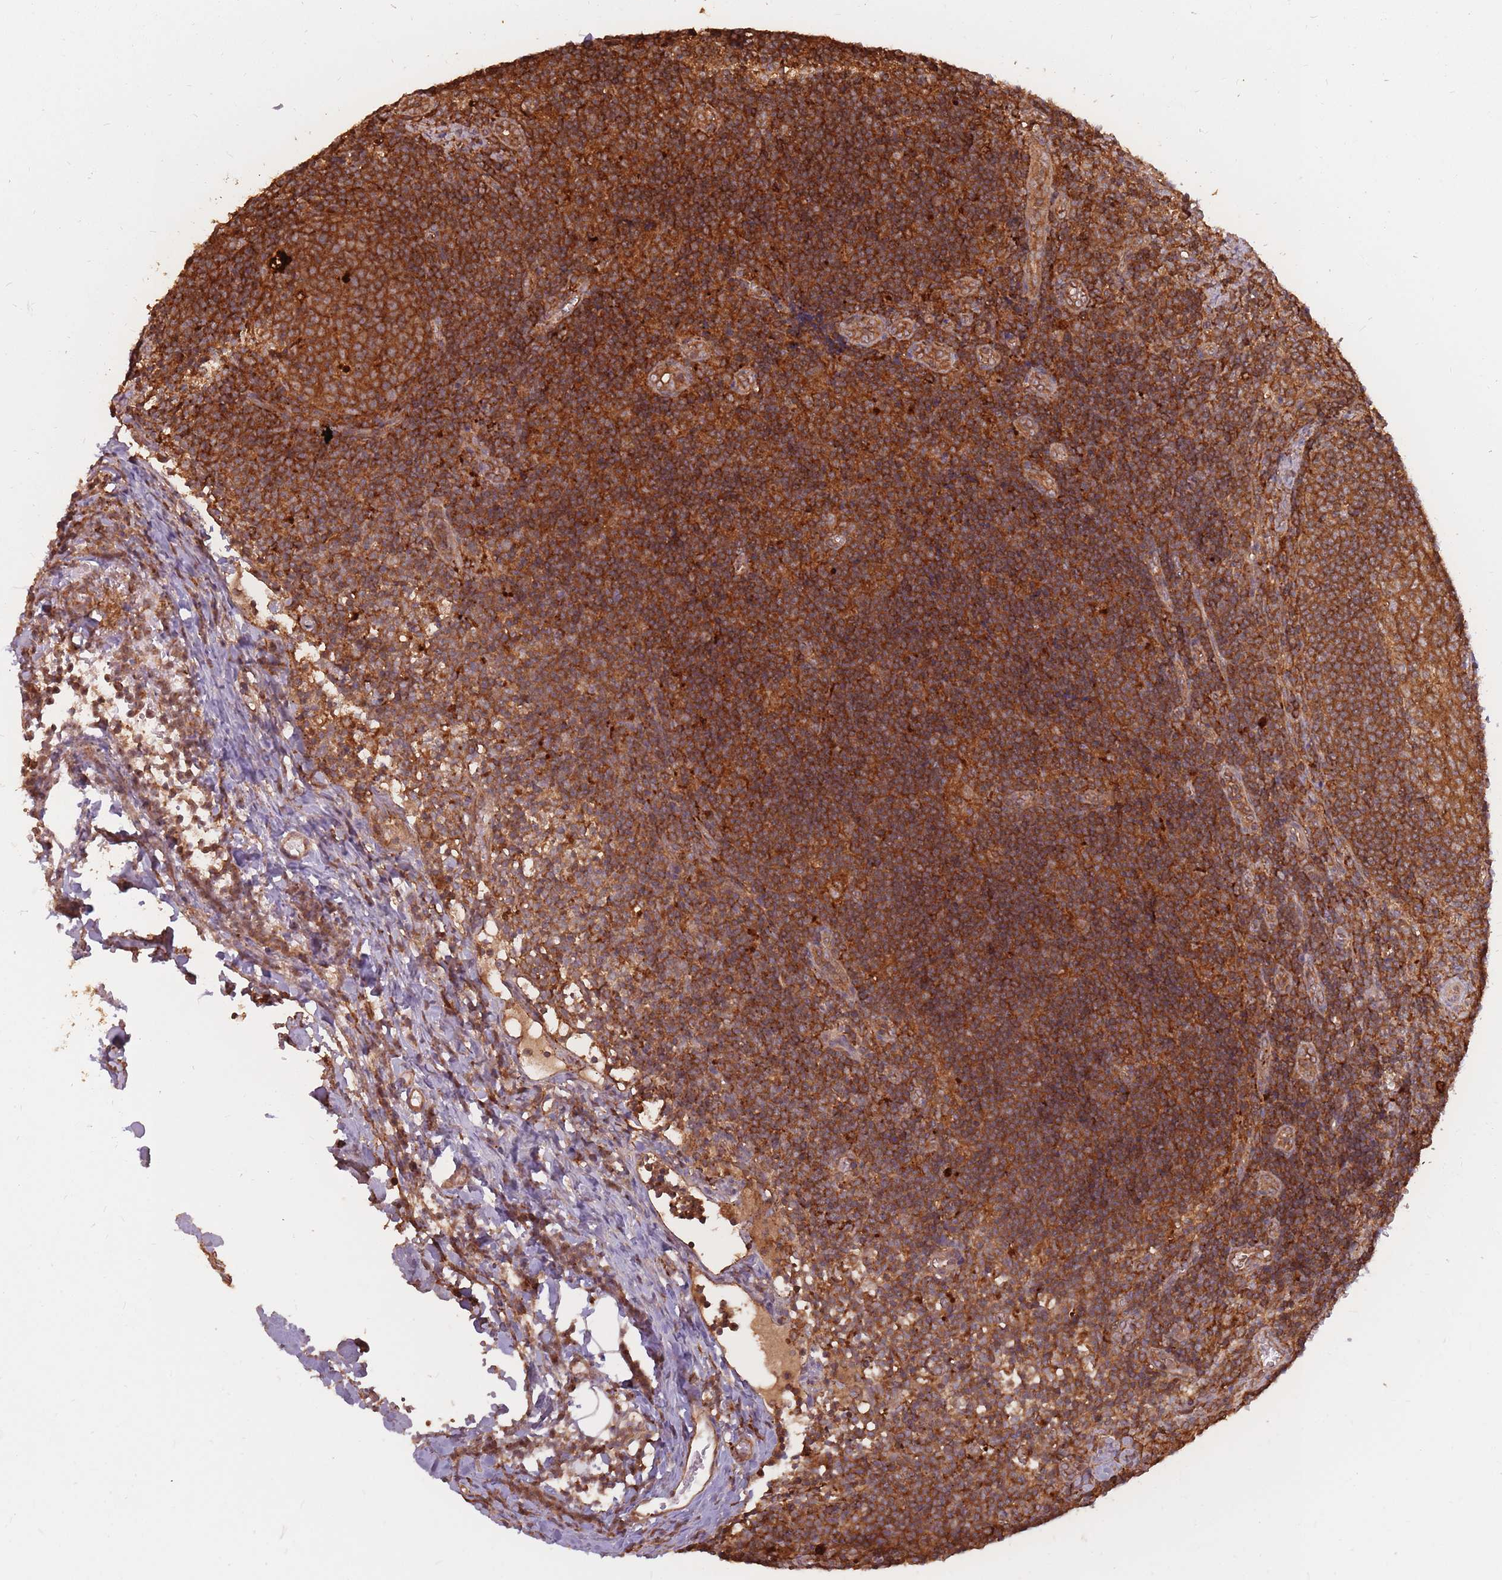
{"staining": {"intensity": "strong", "quantity": ">75%", "location": "cytoplasmic/membranous"}, "tissue": "lymph node", "cell_type": "Germinal center cells", "image_type": "normal", "snomed": [{"axis": "morphology", "description": "Normal tissue, NOS"}, {"axis": "topography", "description": "Lymph node"}], "caption": "Protein staining shows strong cytoplasmic/membranous expression in about >75% of germinal center cells in benign lymph node.", "gene": "RASSF2", "patient": {"sex": "female", "age": 37}}